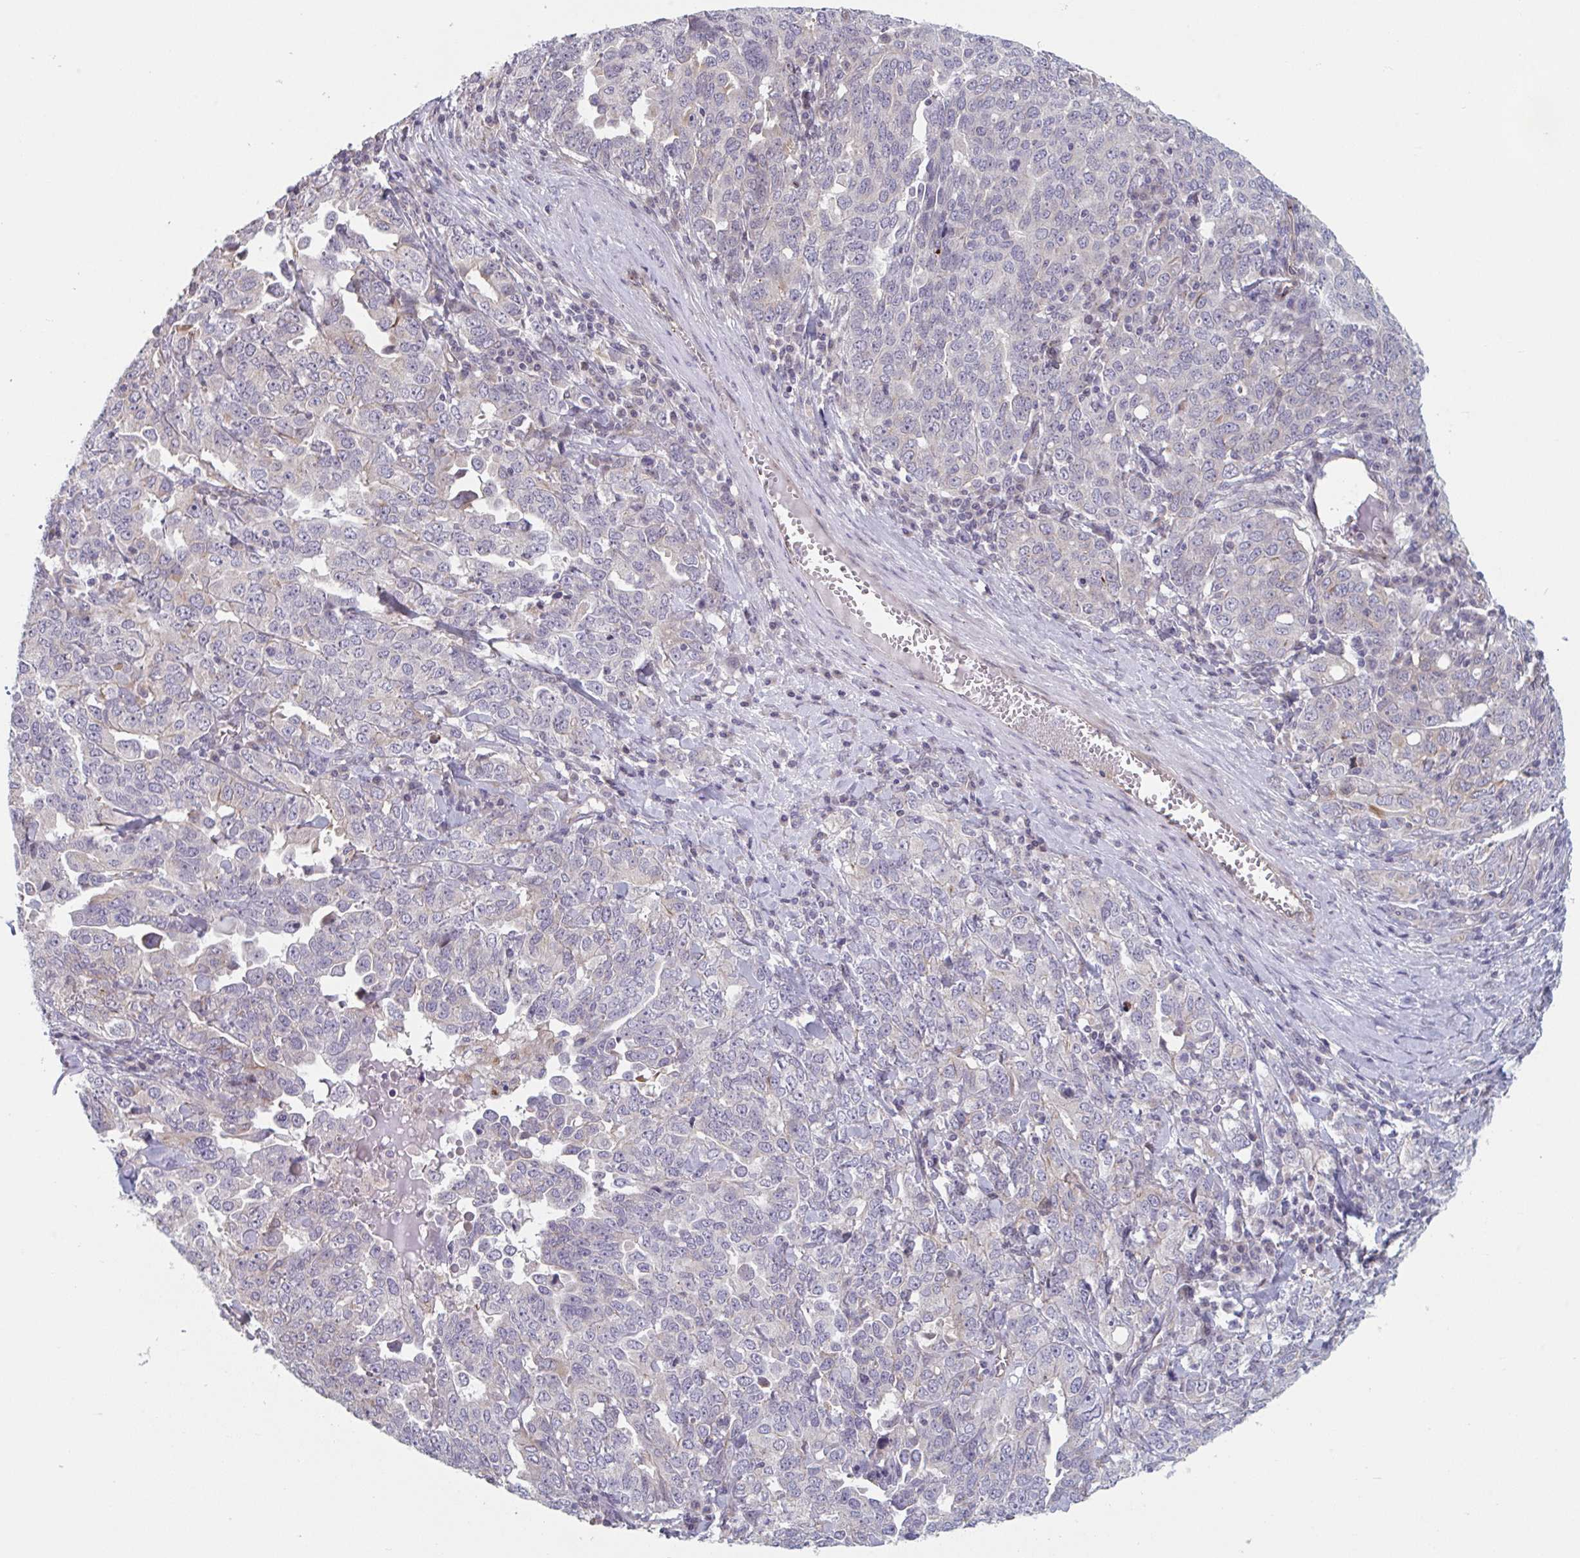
{"staining": {"intensity": "negative", "quantity": "none", "location": "none"}, "tissue": "ovarian cancer", "cell_type": "Tumor cells", "image_type": "cancer", "snomed": [{"axis": "morphology", "description": "Carcinoma, endometroid"}, {"axis": "topography", "description": "Ovary"}], "caption": "Human ovarian cancer (endometroid carcinoma) stained for a protein using immunohistochemistry exhibits no expression in tumor cells.", "gene": "TNFSF10", "patient": {"sex": "female", "age": 62}}